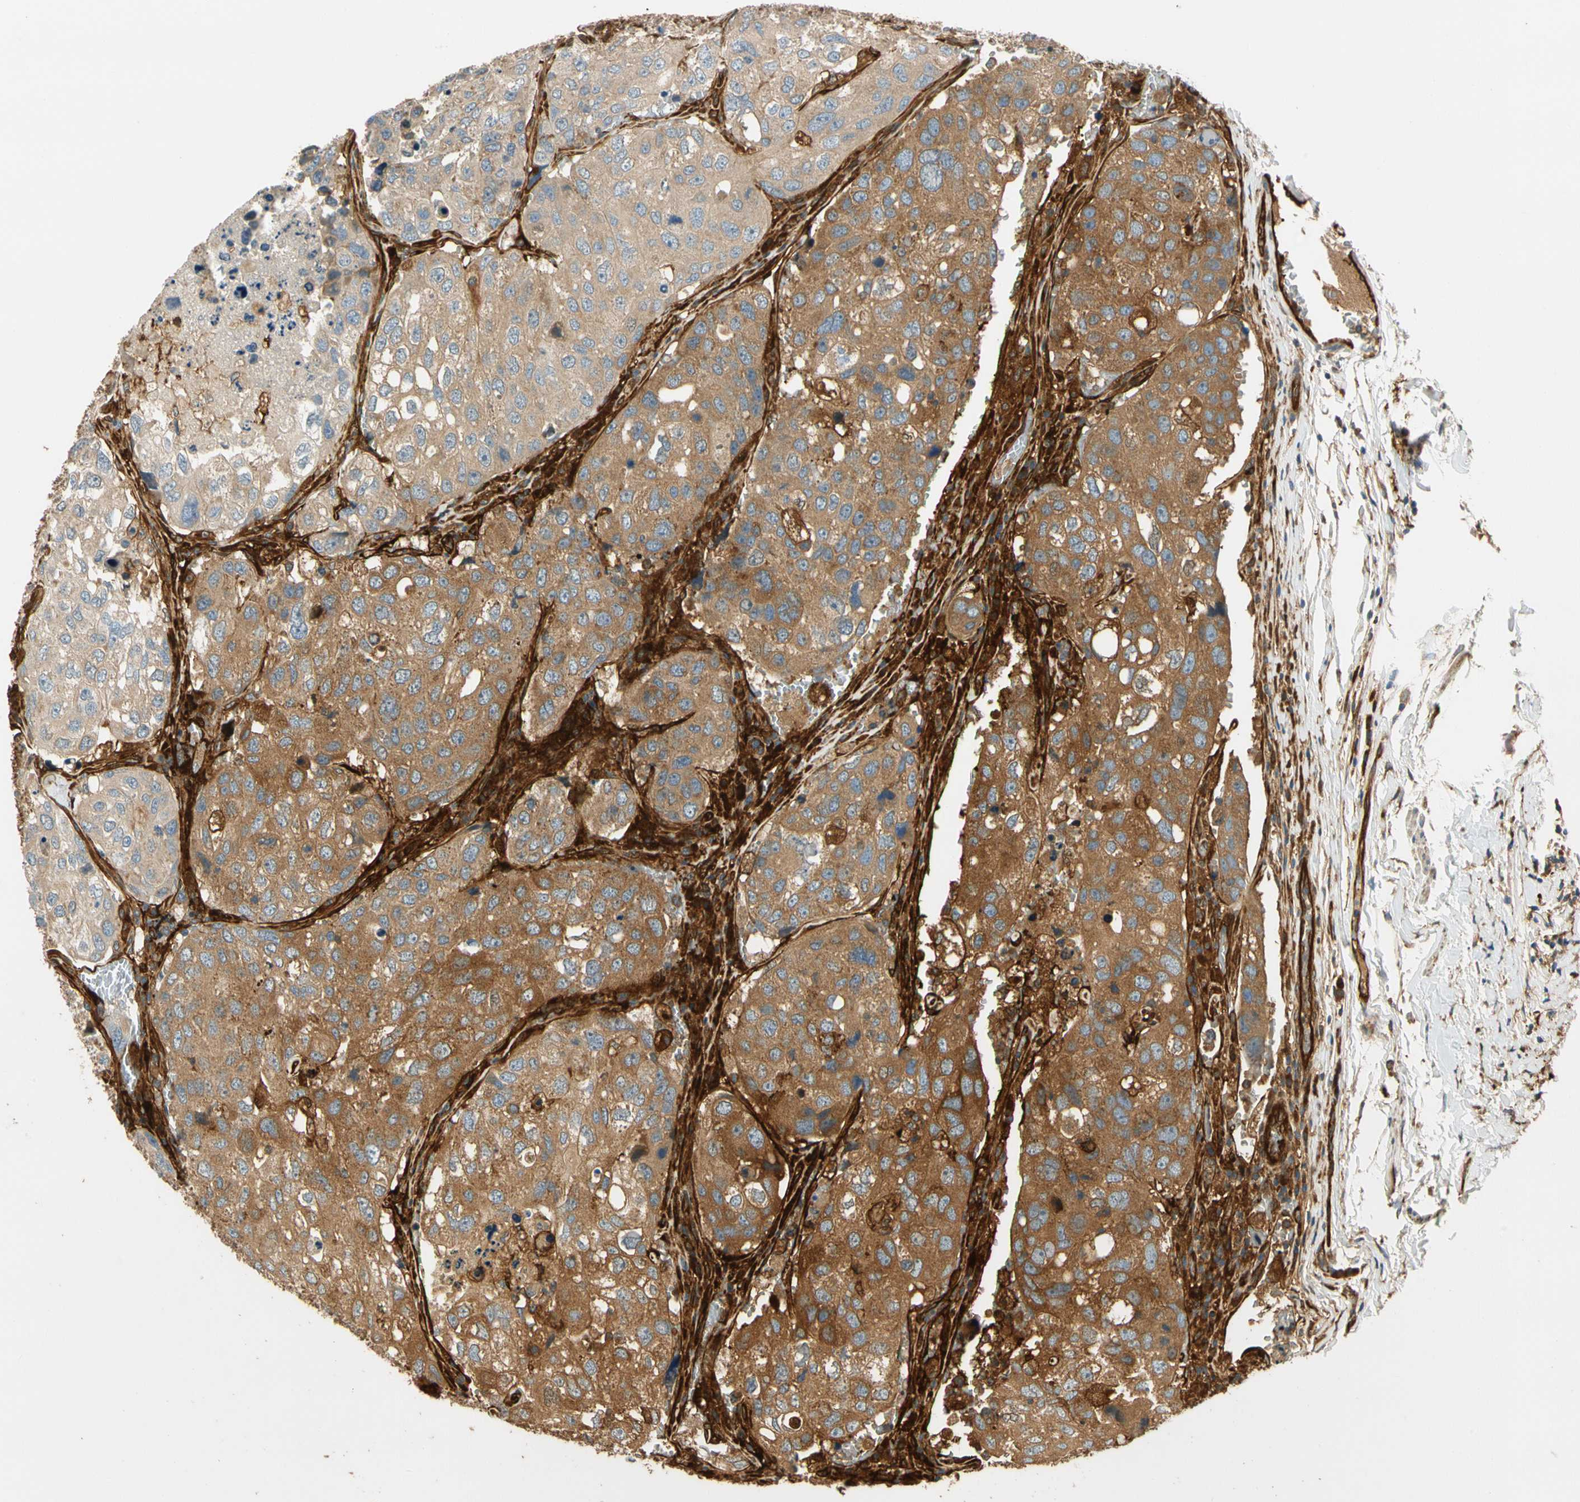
{"staining": {"intensity": "moderate", "quantity": ">75%", "location": "cytoplasmic/membranous"}, "tissue": "urothelial cancer", "cell_type": "Tumor cells", "image_type": "cancer", "snomed": [{"axis": "morphology", "description": "Urothelial carcinoma, High grade"}, {"axis": "topography", "description": "Lymph node"}, {"axis": "topography", "description": "Urinary bladder"}], "caption": "Moderate cytoplasmic/membranous expression for a protein is appreciated in approximately >75% of tumor cells of urothelial cancer using immunohistochemistry (IHC).", "gene": "PARP14", "patient": {"sex": "male", "age": 51}}